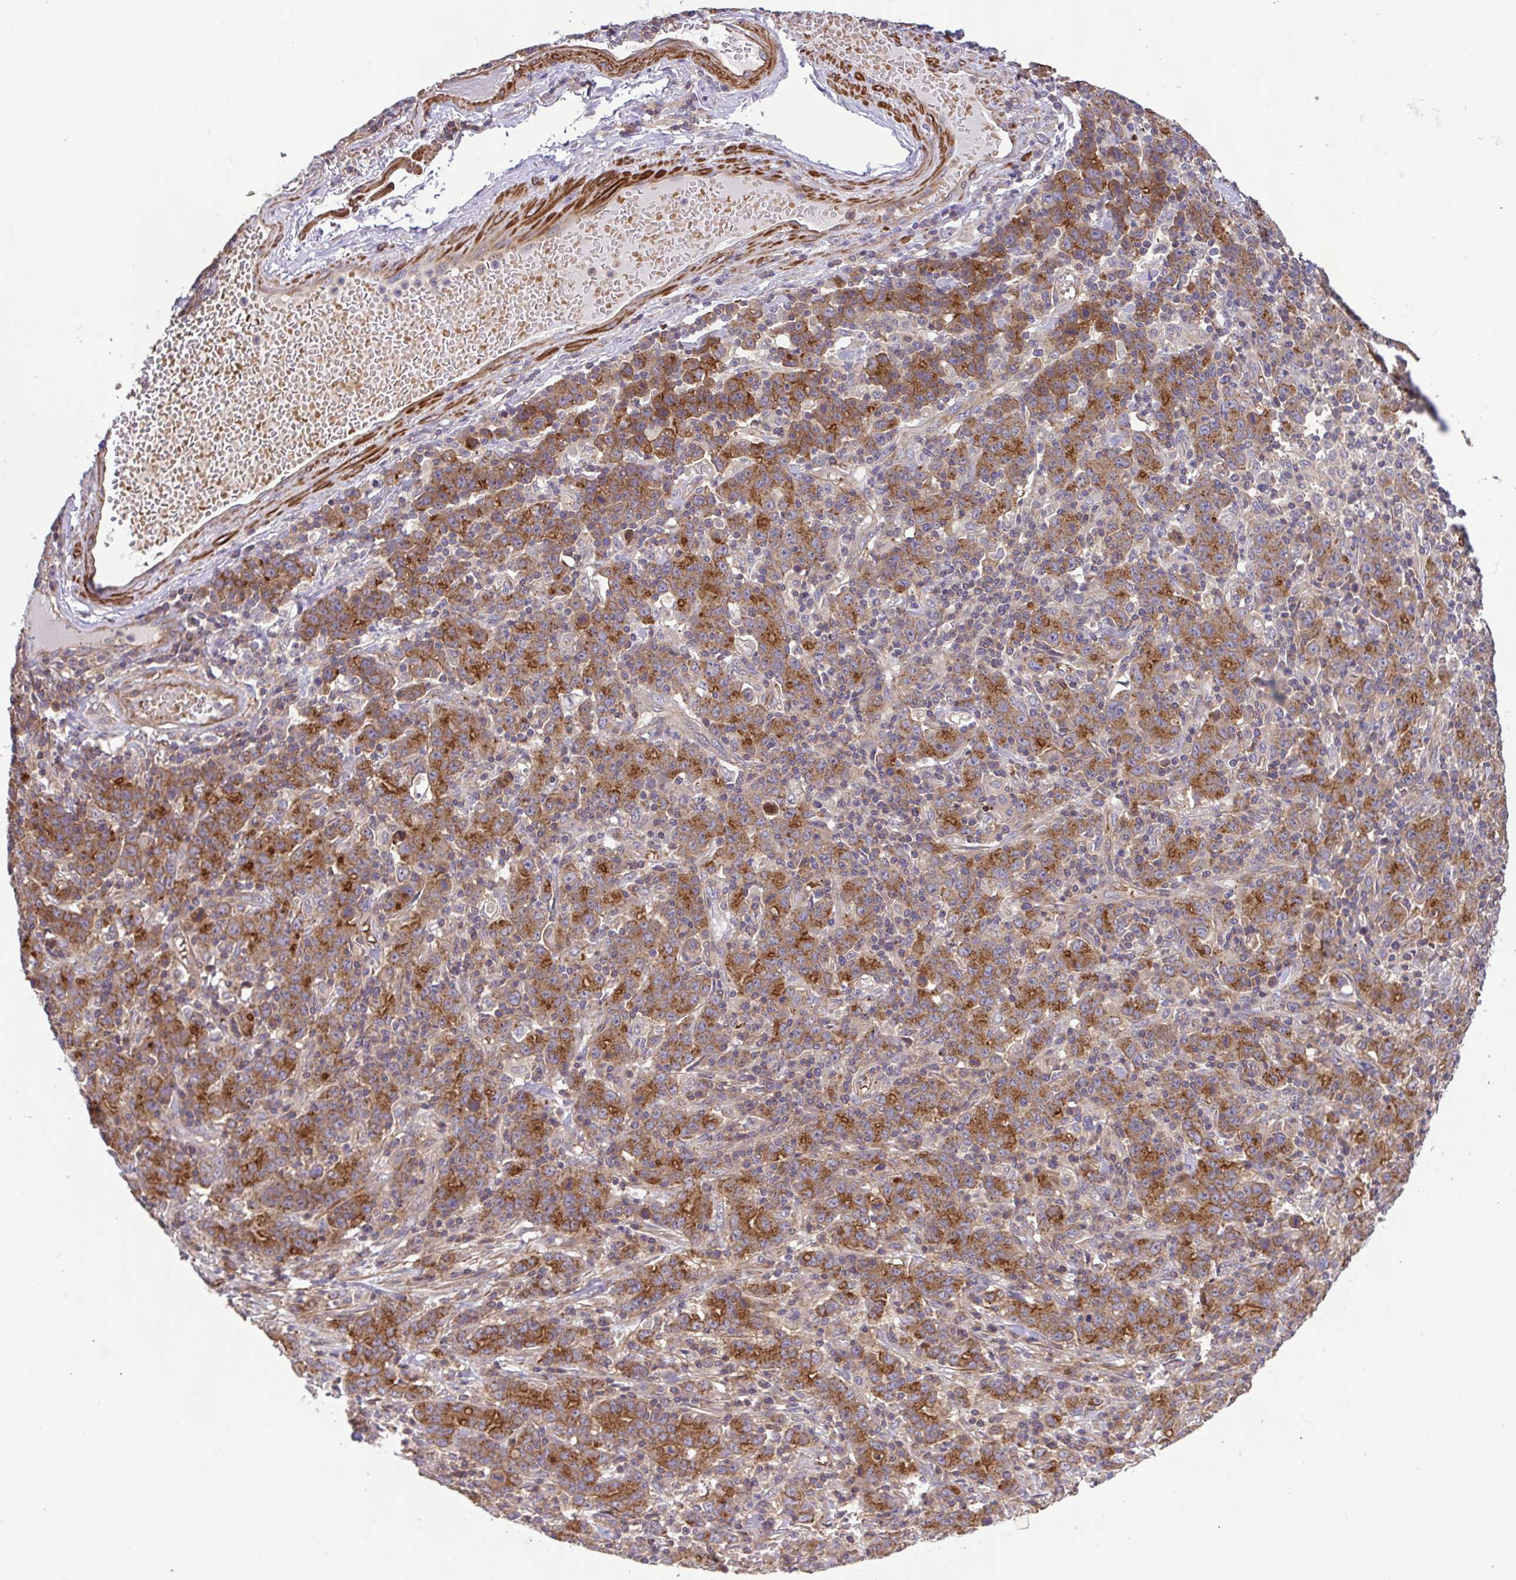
{"staining": {"intensity": "moderate", "quantity": "25%-75%", "location": "cytoplasmic/membranous"}, "tissue": "stomach cancer", "cell_type": "Tumor cells", "image_type": "cancer", "snomed": [{"axis": "morphology", "description": "Adenocarcinoma, NOS"}, {"axis": "topography", "description": "Stomach, upper"}], "caption": "High-magnification brightfield microscopy of stomach cancer stained with DAB (3,3'-diaminobenzidine) (brown) and counterstained with hematoxylin (blue). tumor cells exhibit moderate cytoplasmic/membranous expression is appreciated in approximately25%-75% of cells.", "gene": "IDE", "patient": {"sex": "male", "age": 69}}